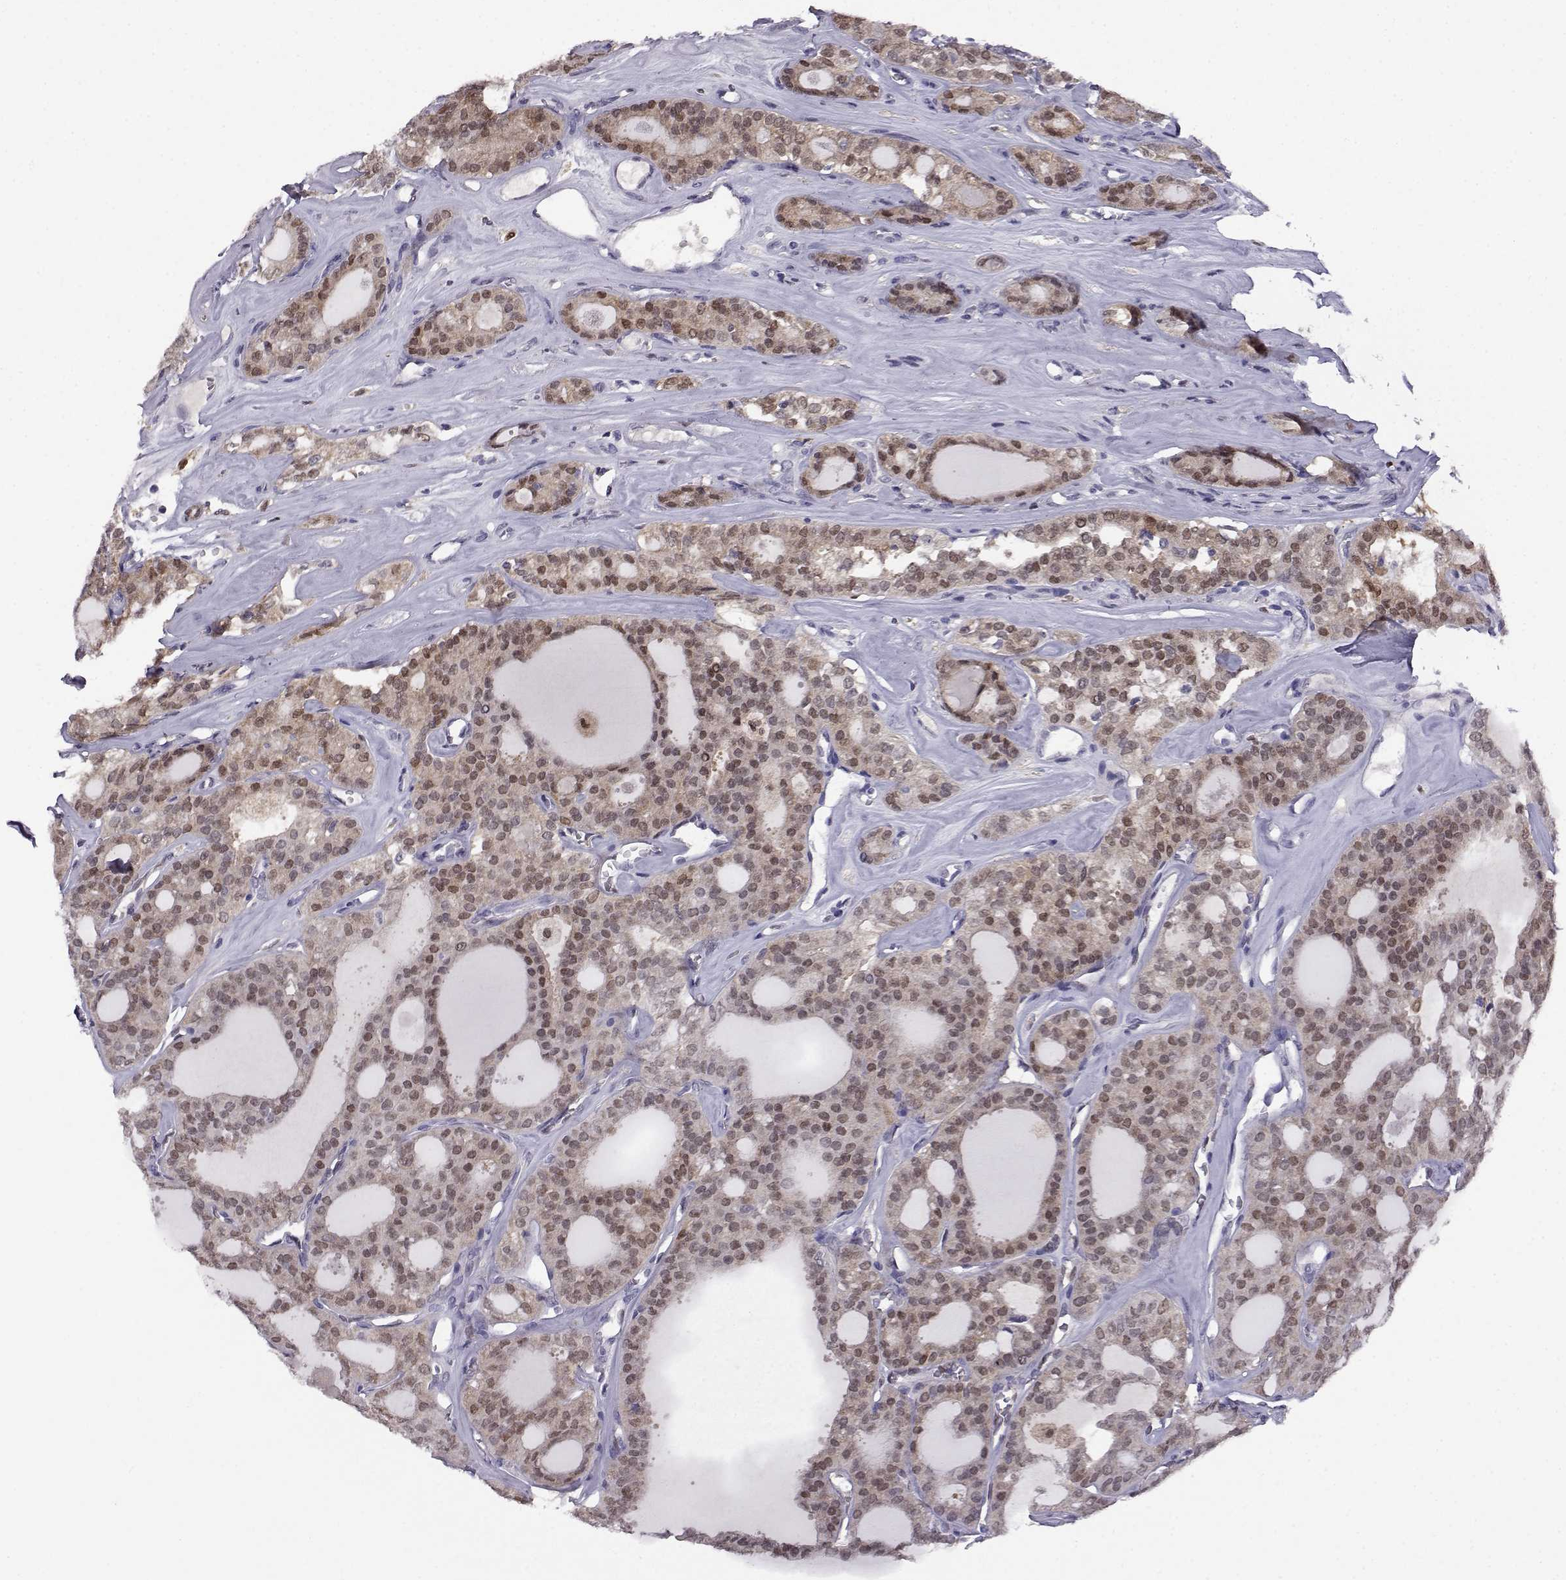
{"staining": {"intensity": "moderate", "quantity": "<25%", "location": "nuclear"}, "tissue": "thyroid cancer", "cell_type": "Tumor cells", "image_type": "cancer", "snomed": [{"axis": "morphology", "description": "Follicular adenoma carcinoma, NOS"}, {"axis": "topography", "description": "Thyroid gland"}], "caption": "Approximately <25% of tumor cells in thyroid follicular adenoma carcinoma show moderate nuclear protein expression as visualized by brown immunohistochemical staining.", "gene": "AKR1B1", "patient": {"sex": "male", "age": 75}}